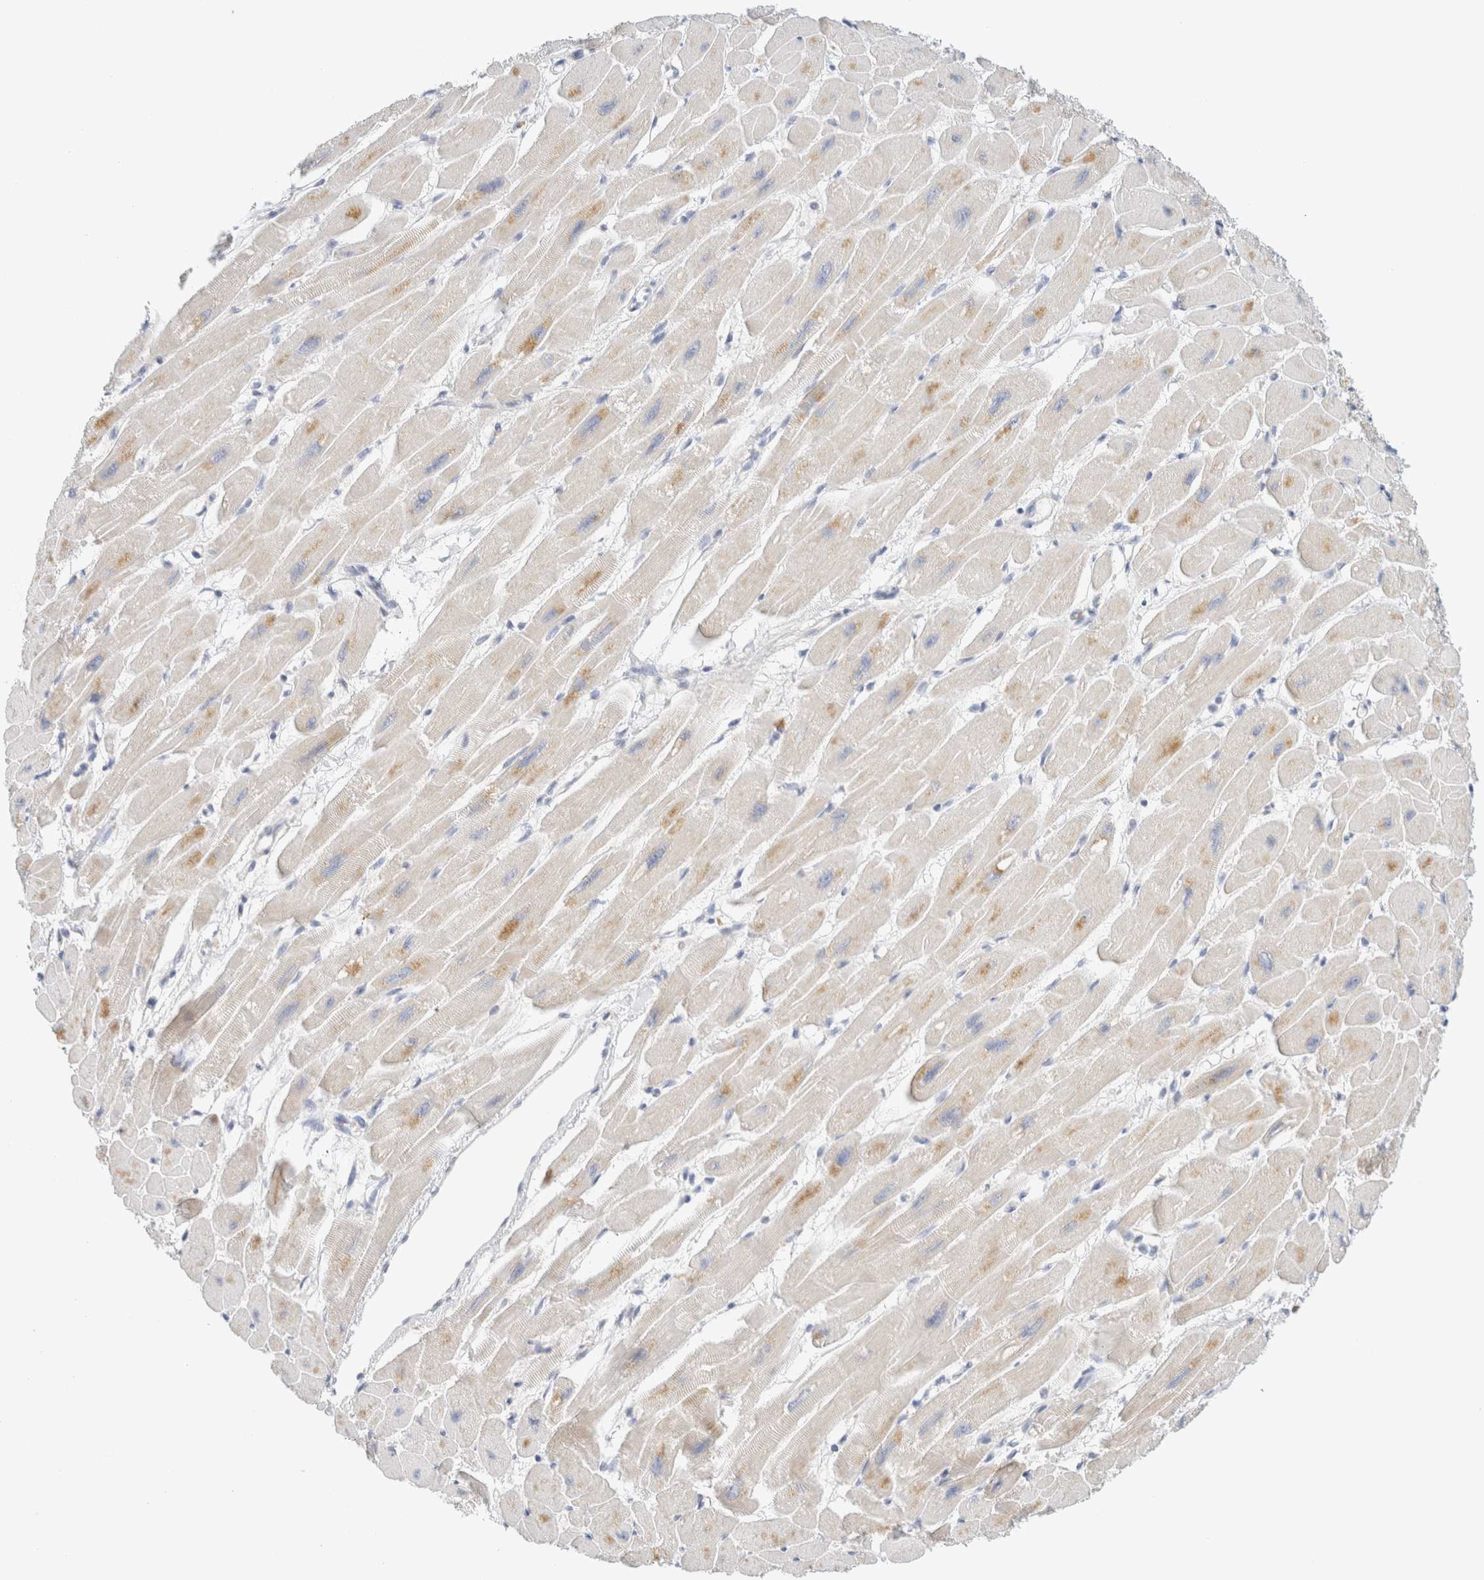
{"staining": {"intensity": "weak", "quantity": "25%-75%", "location": "cytoplasmic/membranous"}, "tissue": "heart muscle", "cell_type": "Cardiomyocytes", "image_type": "normal", "snomed": [{"axis": "morphology", "description": "Normal tissue, NOS"}, {"axis": "topography", "description": "Heart"}], "caption": "Human heart muscle stained for a protein (brown) reveals weak cytoplasmic/membranous positive positivity in approximately 25%-75% of cardiomyocytes.", "gene": "HDHD3", "patient": {"sex": "female", "age": 54}}